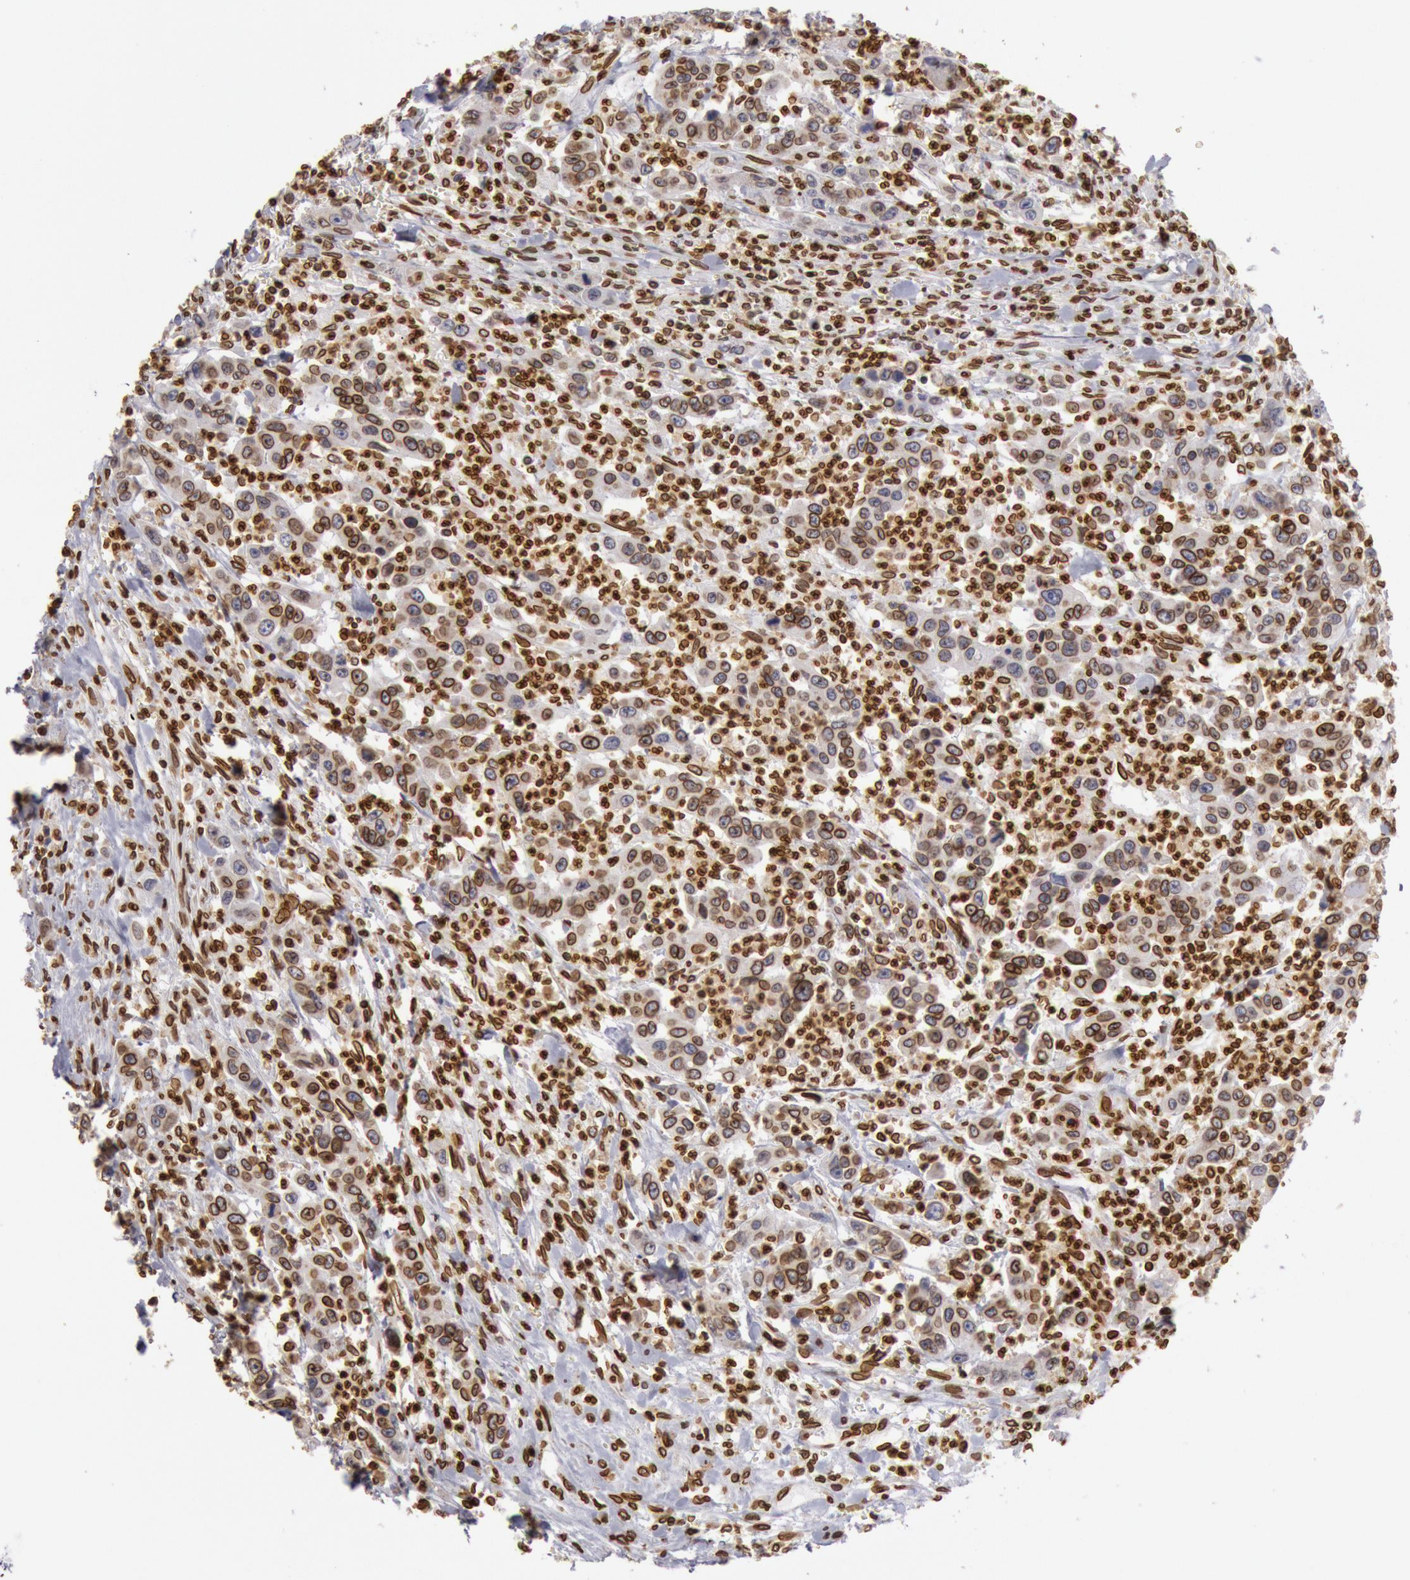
{"staining": {"intensity": "strong", "quantity": ">75%", "location": "cytoplasmic/membranous,nuclear"}, "tissue": "urothelial cancer", "cell_type": "Tumor cells", "image_type": "cancer", "snomed": [{"axis": "morphology", "description": "Urothelial carcinoma, High grade"}, {"axis": "topography", "description": "Urinary bladder"}], "caption": "Brown immunohistochemical staining in human high-grade urothelial carcinoma exhibits strong cytoplasmic/membranous and nuclear expression in approximately >75% of tumor cells.", "gene": "SUN2", "patient": {"sex": "male", "age": 86}}